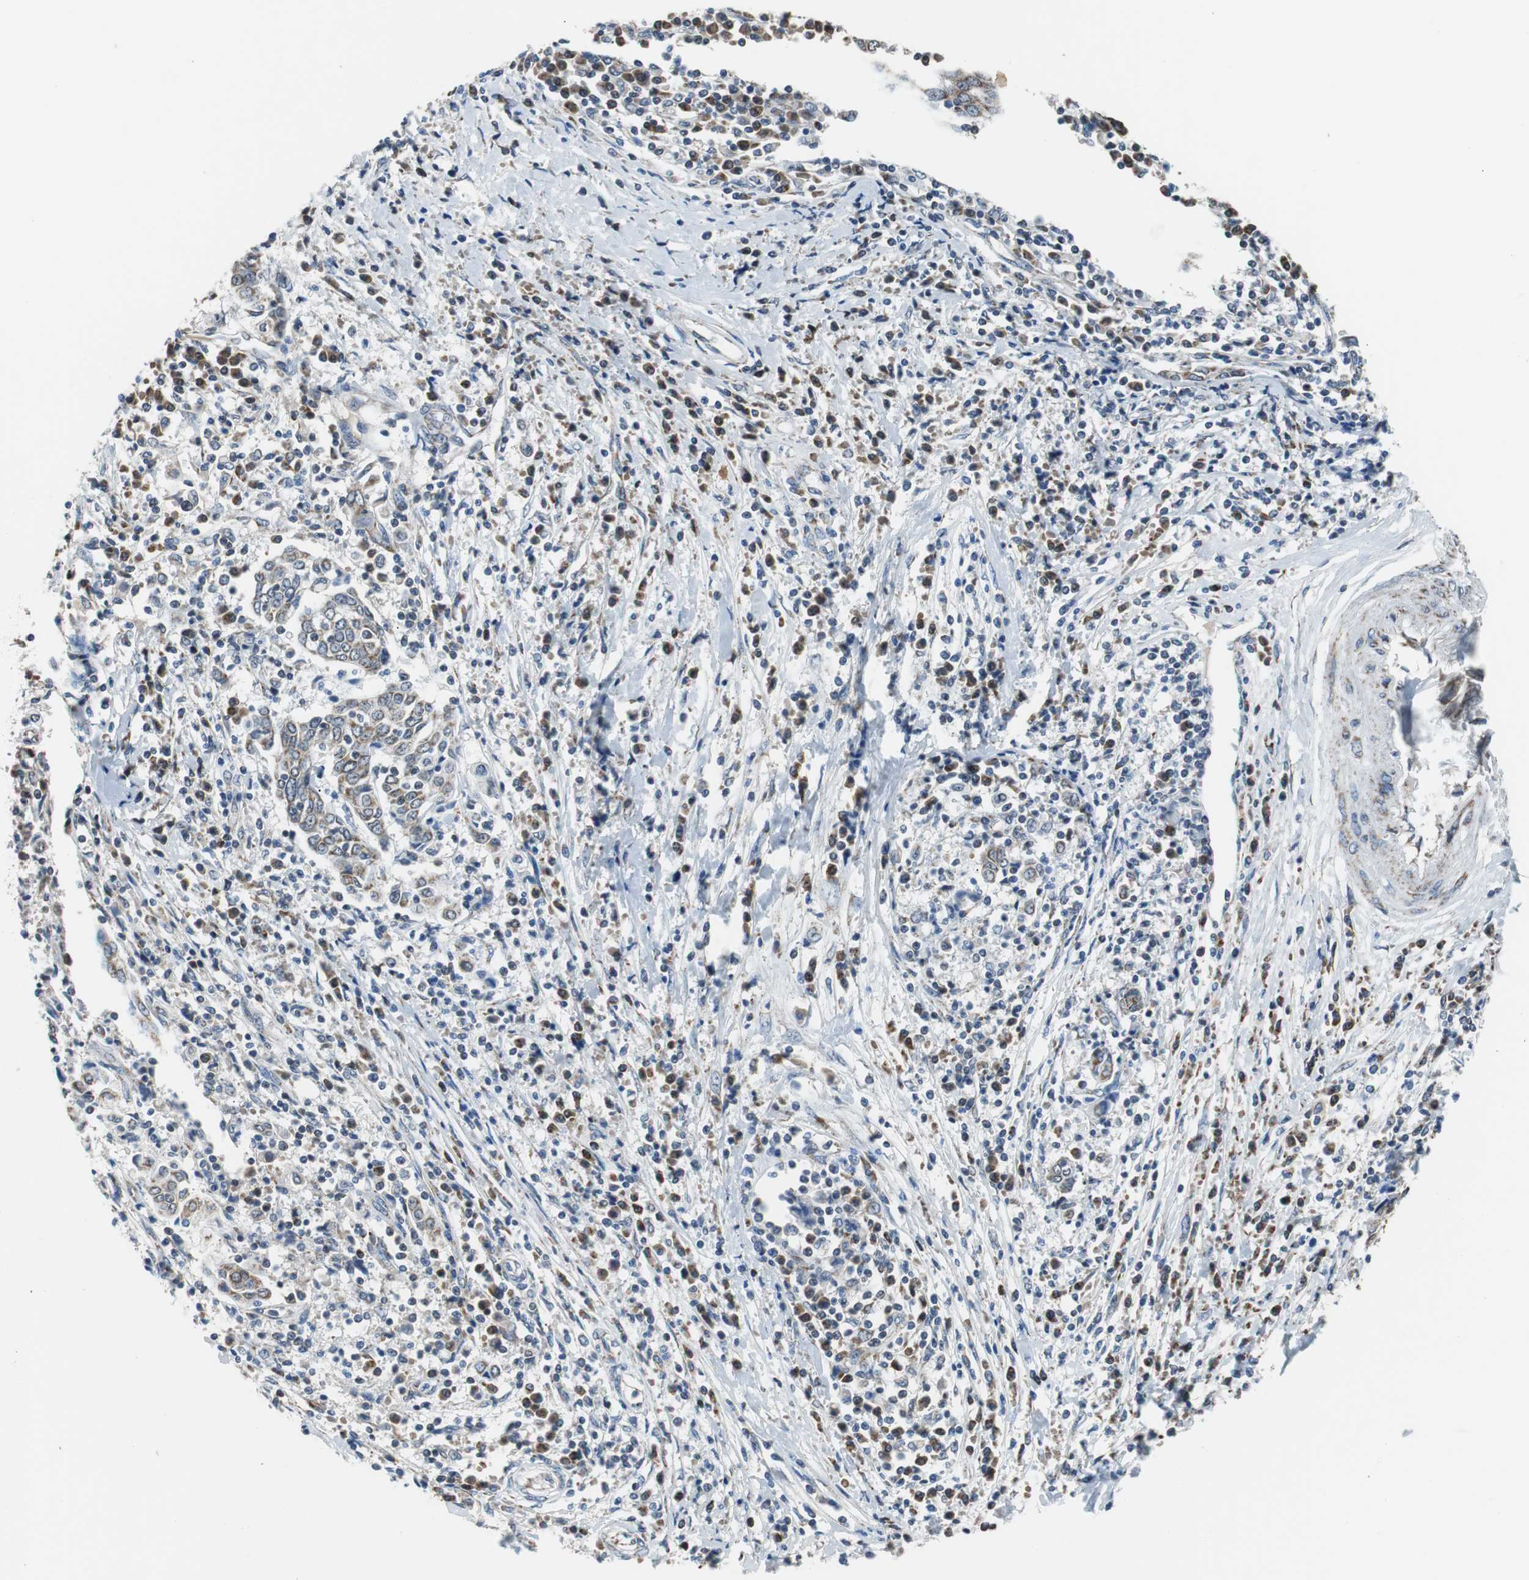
{"staining": {"intensity": "moderate", "quantity": "25%-75%", "location": "cytoplasmic/membranous"}, "tissue": "cervical cancer", "cell_type": "Tumor cells", "image_type": "cancer", "snomed": [{"axis": "morphology", "description": "Squamous cell carcinoma, NOS"}, {"axis": "topography", "description": "Cervix"}], "caption": "Protein analysis of cervical squamous cell carcinoma tissue displays moderate cytoplasmic/membranous positivity in approximately 25%-75% of tumor cells. (Brightfield microscopy of DAB IHC at high magnification).", "gene": "PITRM1", "patient": {"sex": "female", "age": 40}}